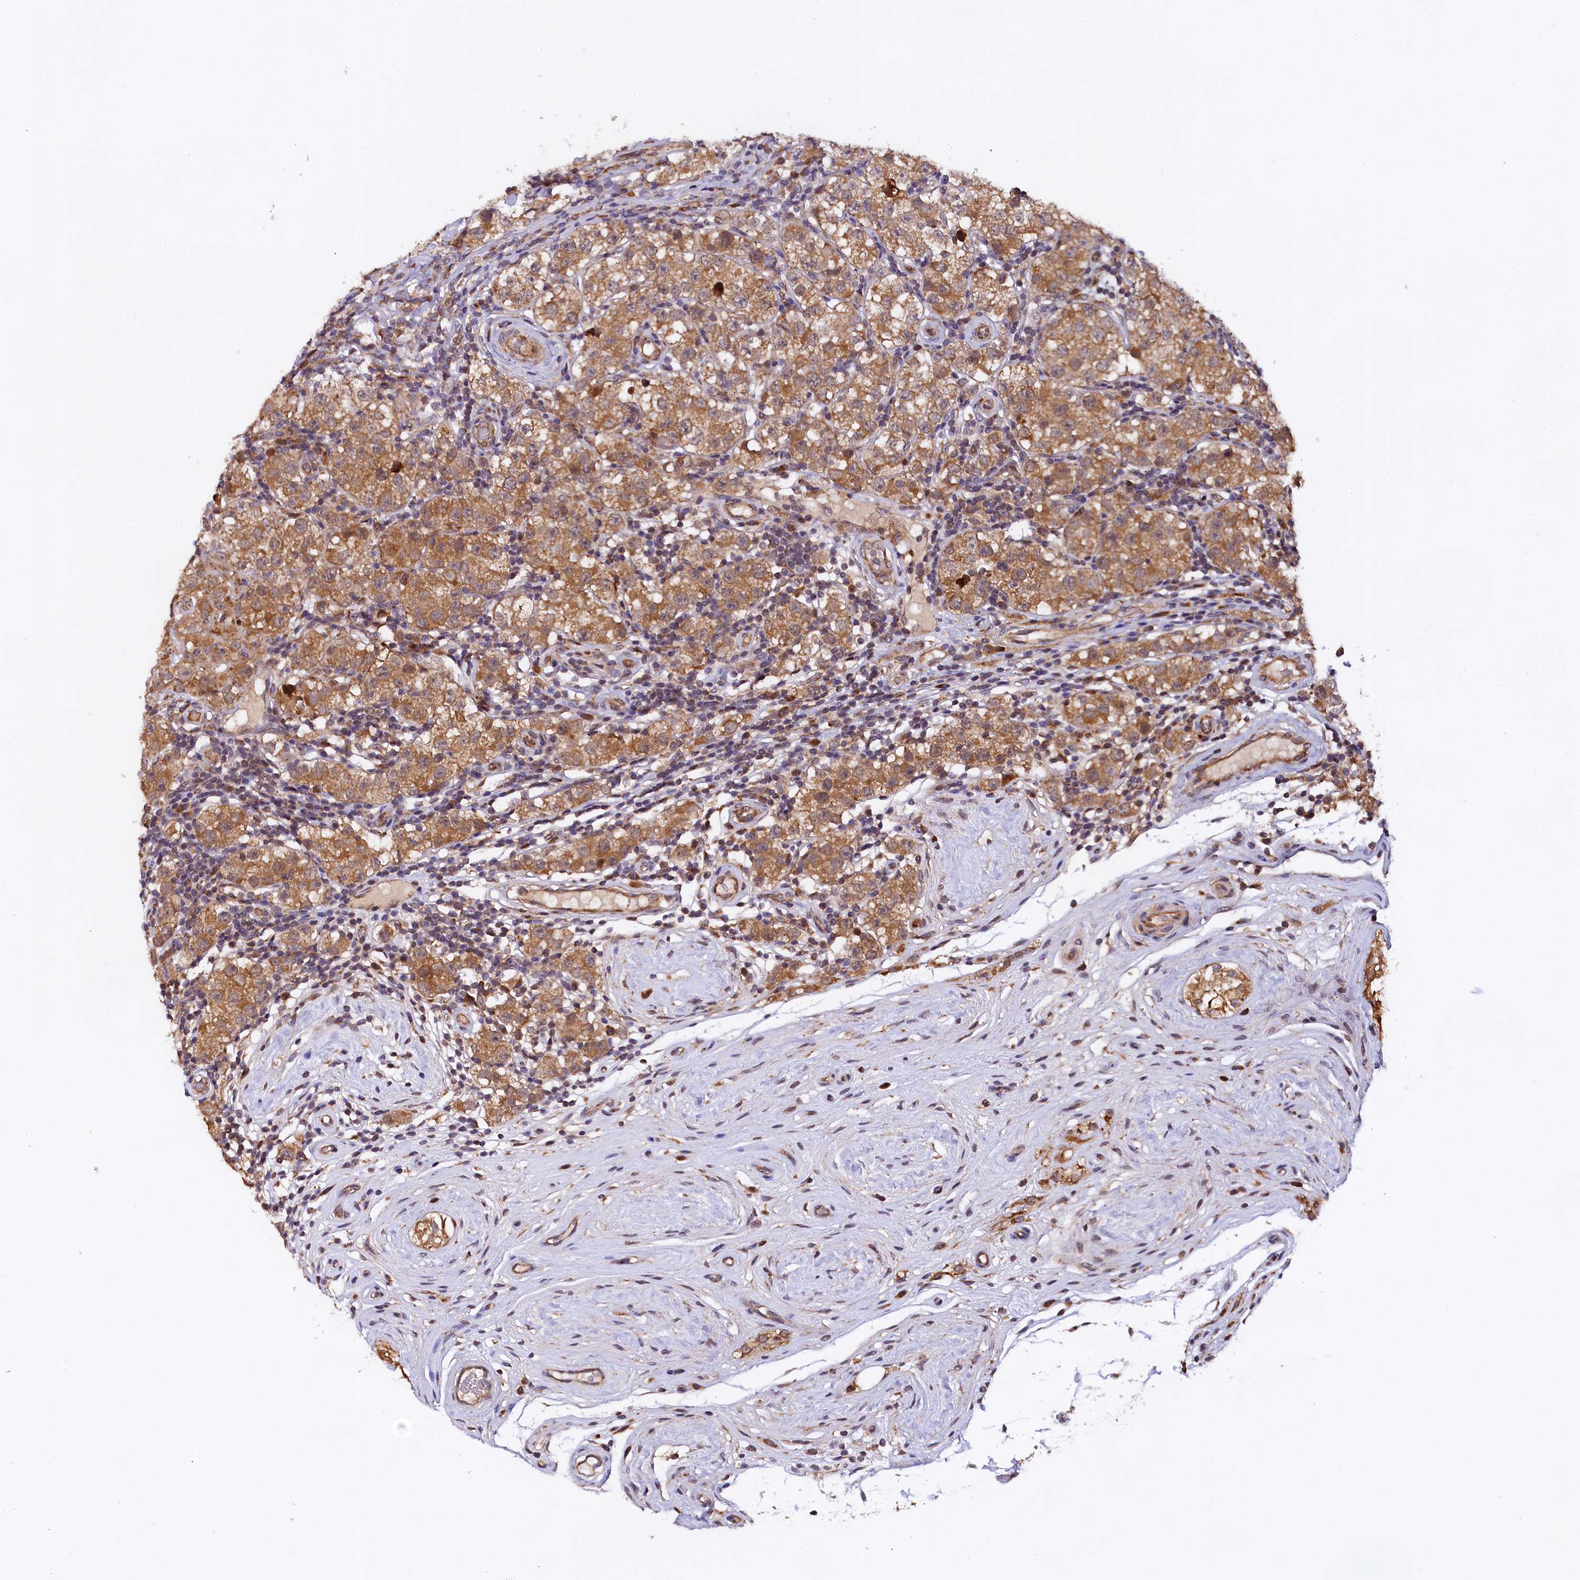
{"staining": {"intensity": "moderate", "quantity": ">75%", "location": "cytoplasmic/membranous"}, "tissue": "testis cancer", "cell_type": "Tumor cells", "image_type": "cancer", "snomed": [{"axis": "morphology", "description": "Seminoma, NOS"}, {"axis": "topography", "description": "Testis"}], "caption": "Moderate cytoplasmic/membranous protein positivity is appreciated in about >75% of tumor cells in testis cancer.", "gene": "DOHH", "patient": {"sex": "male", "age": 34}}